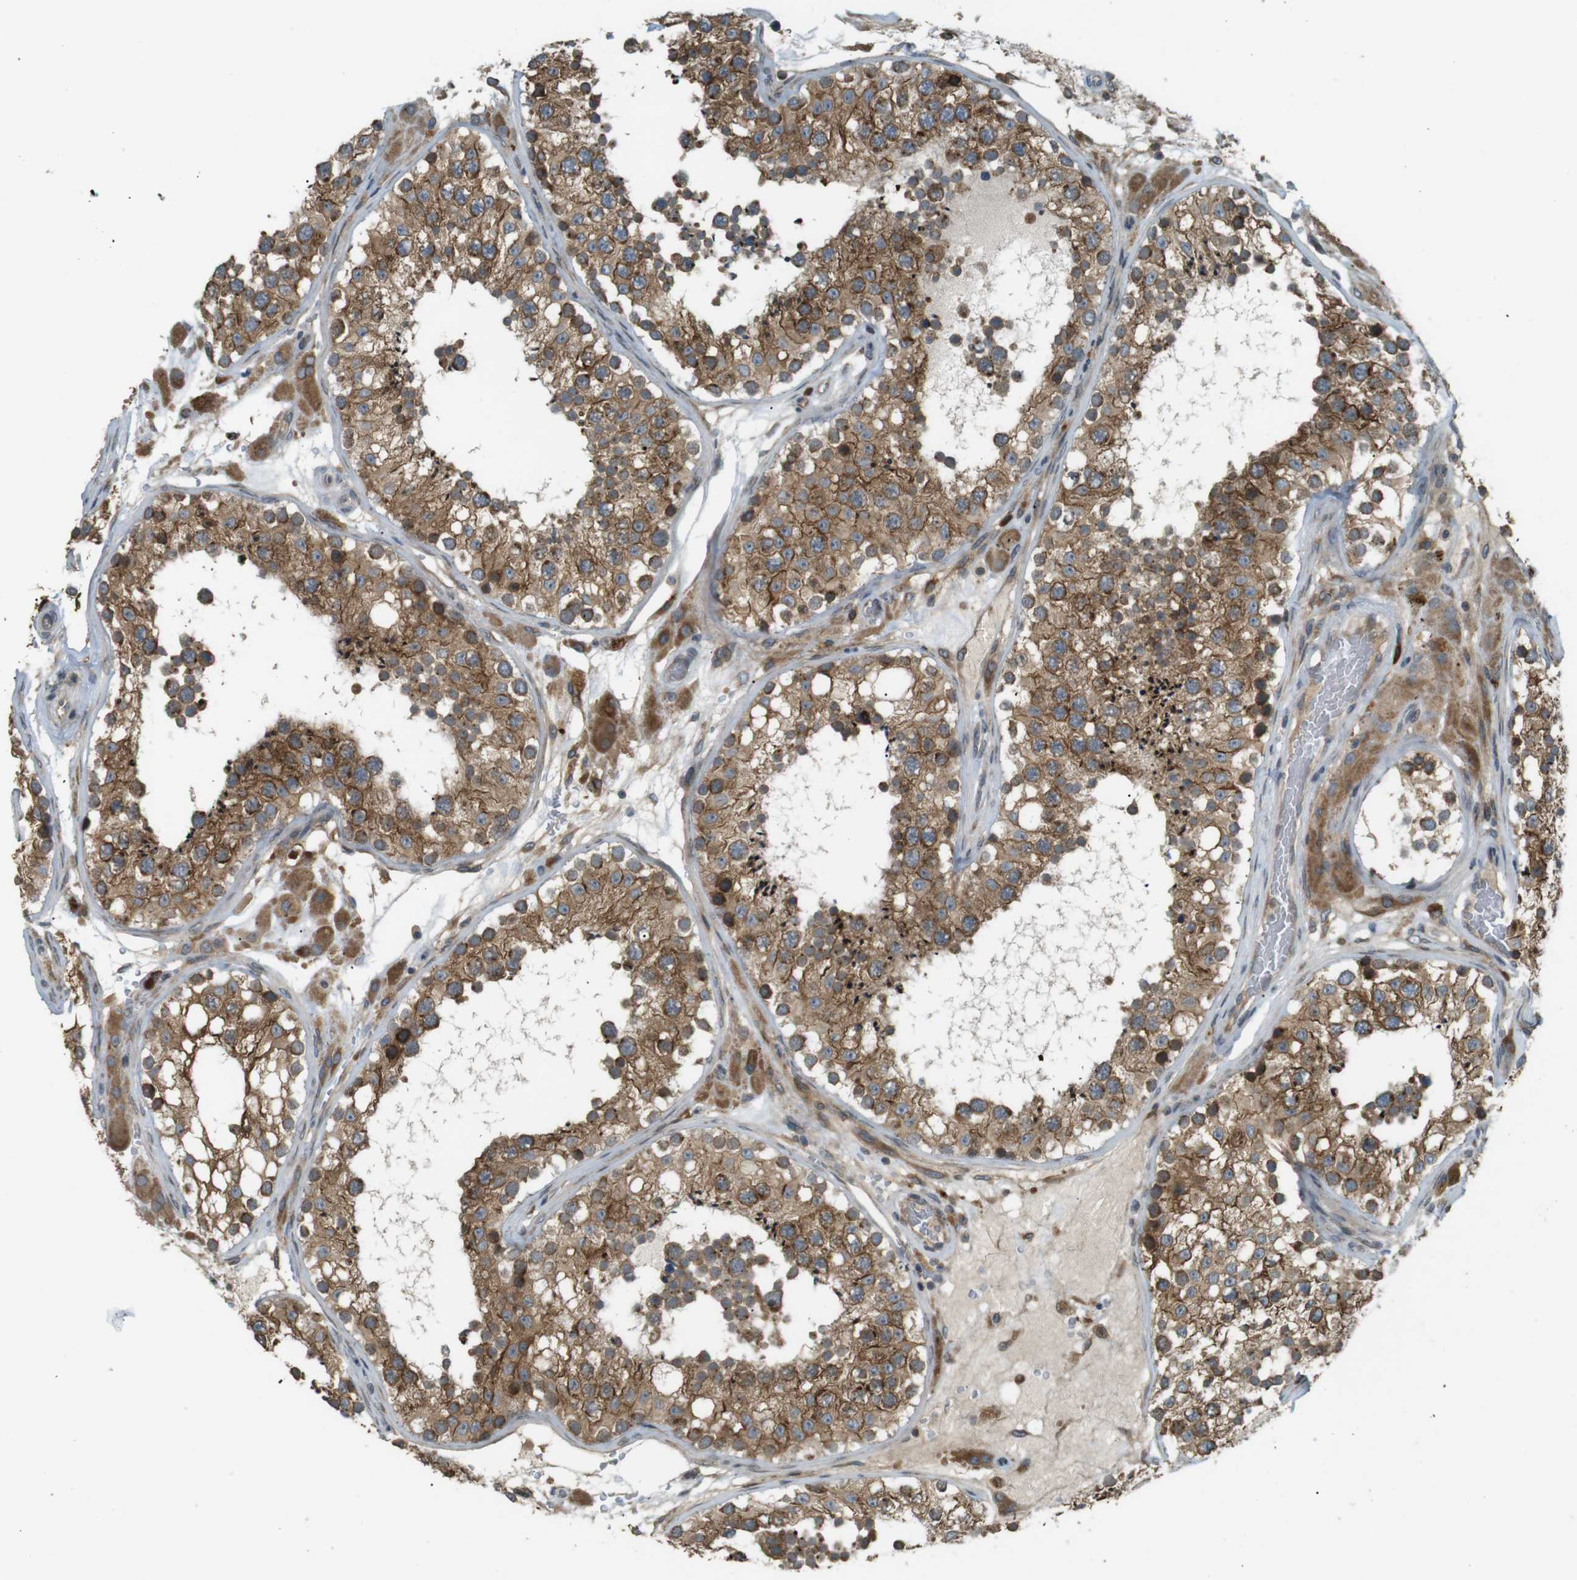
{"staining": {"intensity": "strong", "quantity": ">75%", "location": "cytoplasmic/membranous"}, "tissue": "testis", "cell_type": "Cells in seminiferous ducts", "image_type": "normal", "snomed": [{"axis": "morphology", "description": "Normal tissue, NOS"}, {"axis": "topography", "description": "Testis"}], "caption": "Immunohistochemistry (IHC) (DAB (3,3'-diaminobenzidine)) staining of unremarkable human testis reveals strong cytoplasmic/membranous protein expression in about >75% of cells in seminiferous ducts.", "gene": "TMED4", "patient": {"sex": "male", "age": 26}}